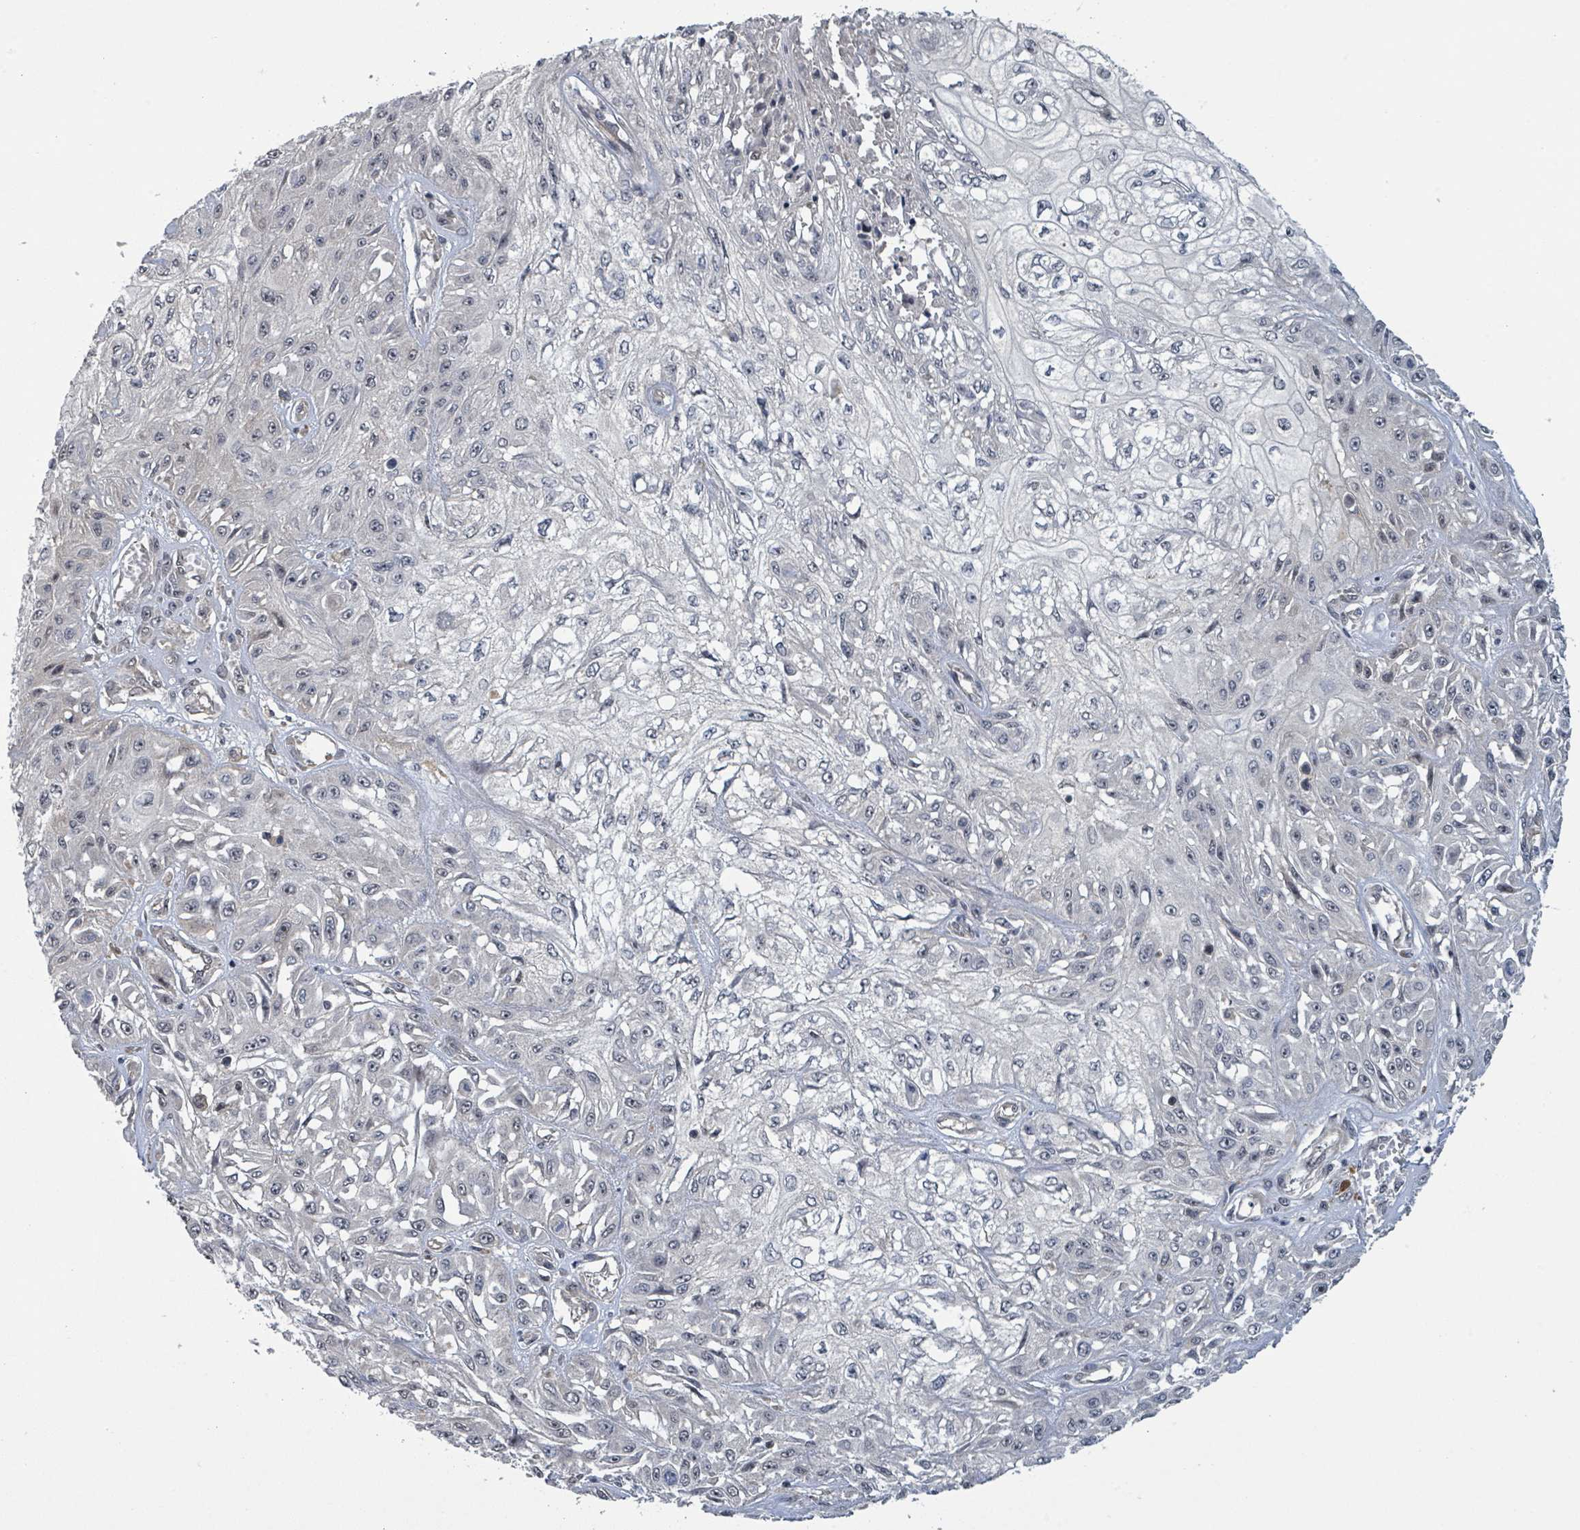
{"staining": {"intensity": "weak", "quantity": "<25%", "location": "nuclear"}, "tissue": "skin cancer", "cell_type": "Tumor cells", "image_type": "cancer", "snomed": [{"axis": "morphology", "description": "Squamous cell carcinoma, NOS"}, {"axis": "morphology", "description": "Squamous cell carcinoma, metastatic, NOS"}, {"axis": "topography", "description": "Skin"}, {"axis": "topography", "description": "Lymph node"}], "caption": "There is no significant positivity in tumor cells of skin cancer. (DAB immunohistochemistry visualized using brightfield microscopy, high magnification).", "gene": "ZBTB14", "patient": {"sex": "male", "age": 75}}